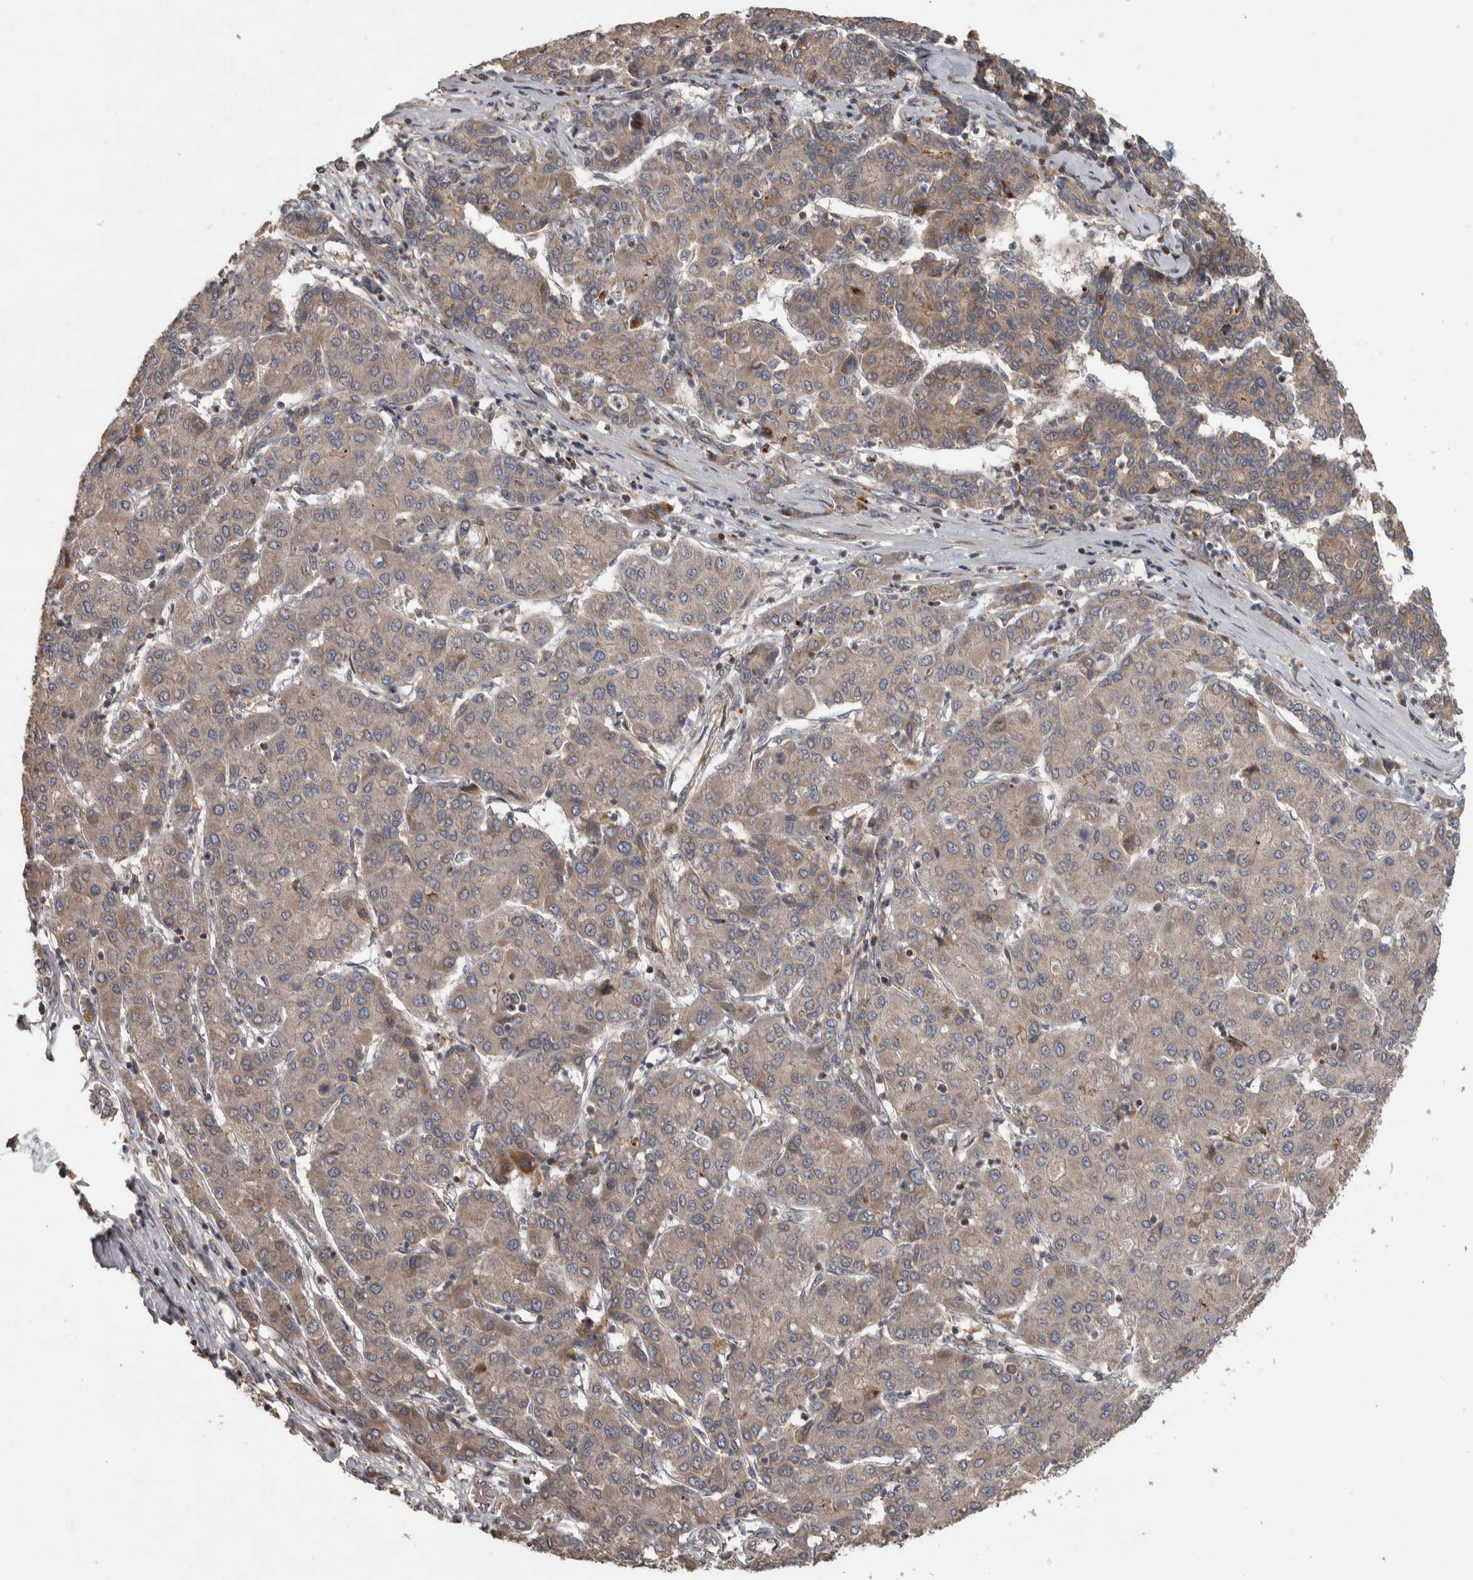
{"staining": {"intensity": "weak", "quantity": ">75%", "location": "cytoplasmic/membranous"}, "tissue": "liver cancer", "cell_type": "Tumor cells", "image_type": "cancer", "snomed": [{"axis": "morphology", "description": "Carcinoma, Hepatocellular, NOS"}, {"axis": "topography", "description": "Liver"}], "caption": "An image of liver cancer (hepatocellular carcinoma) stained for a protein exhibits weak cytoplasmic/membranous brown staining in tumor cells.", "gene": "ERAL1", "patient": {"sex": "male", "age": 65}}